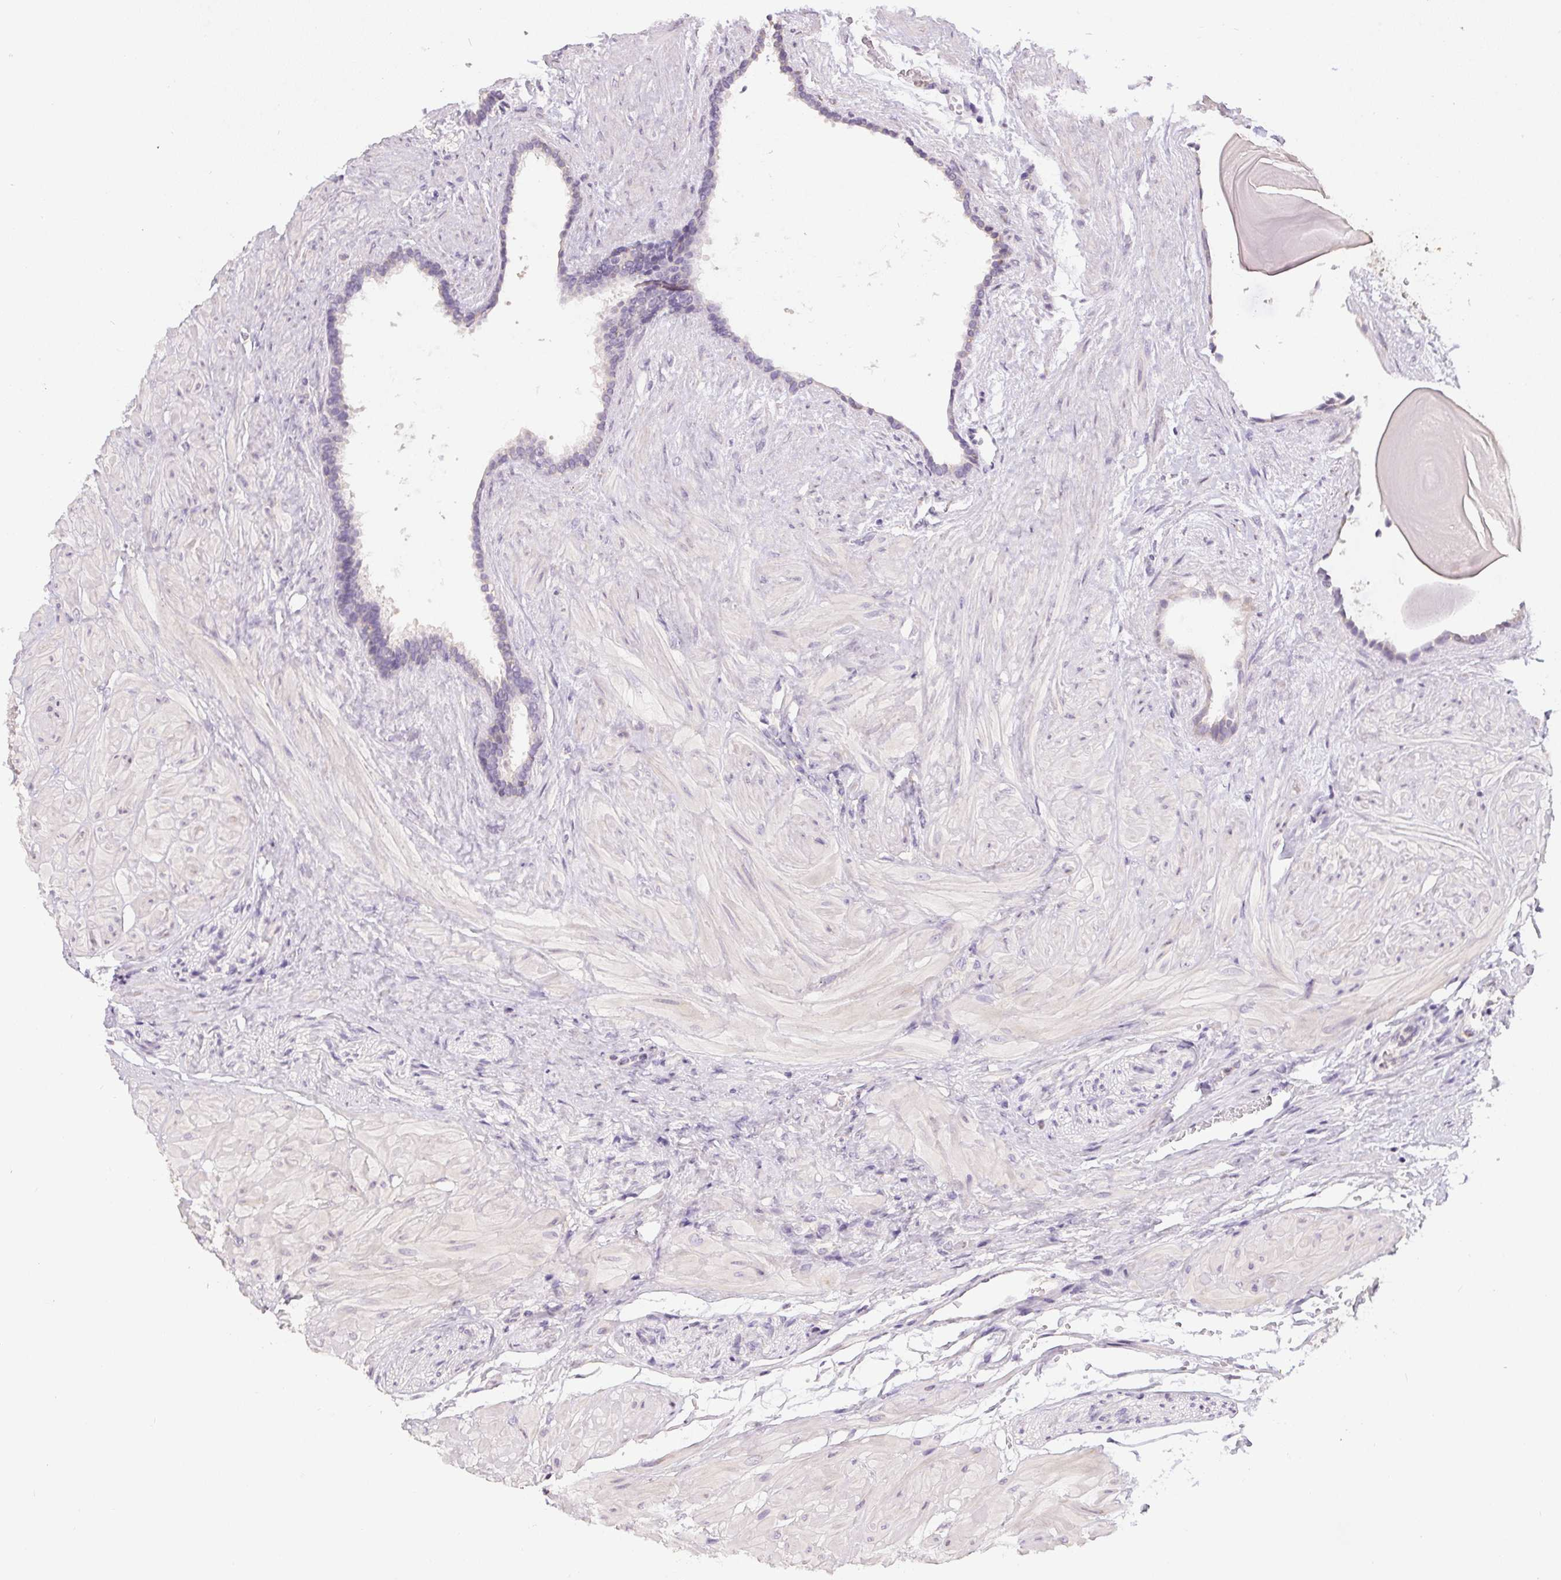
{"staining": {"intensity": "negative", "quantity": "none", "location": "none"}, "tissue": "seminal vesicle", "cell_type": "Glandular cells", "image_type": "normal", "snomed": [{"axis": "morphology", "description": "Normal tissue, NOS"}, {"axis": "topography", "description": "Seminal veicle"}], "caption": "An immunohistochemistry micrograph of unremarkable seminal vesicle is shown. There is no staining in glandular cells of seminal vesicle.", "gene": "SPACA9", "patient": {"sex": "male", "age": 57}}